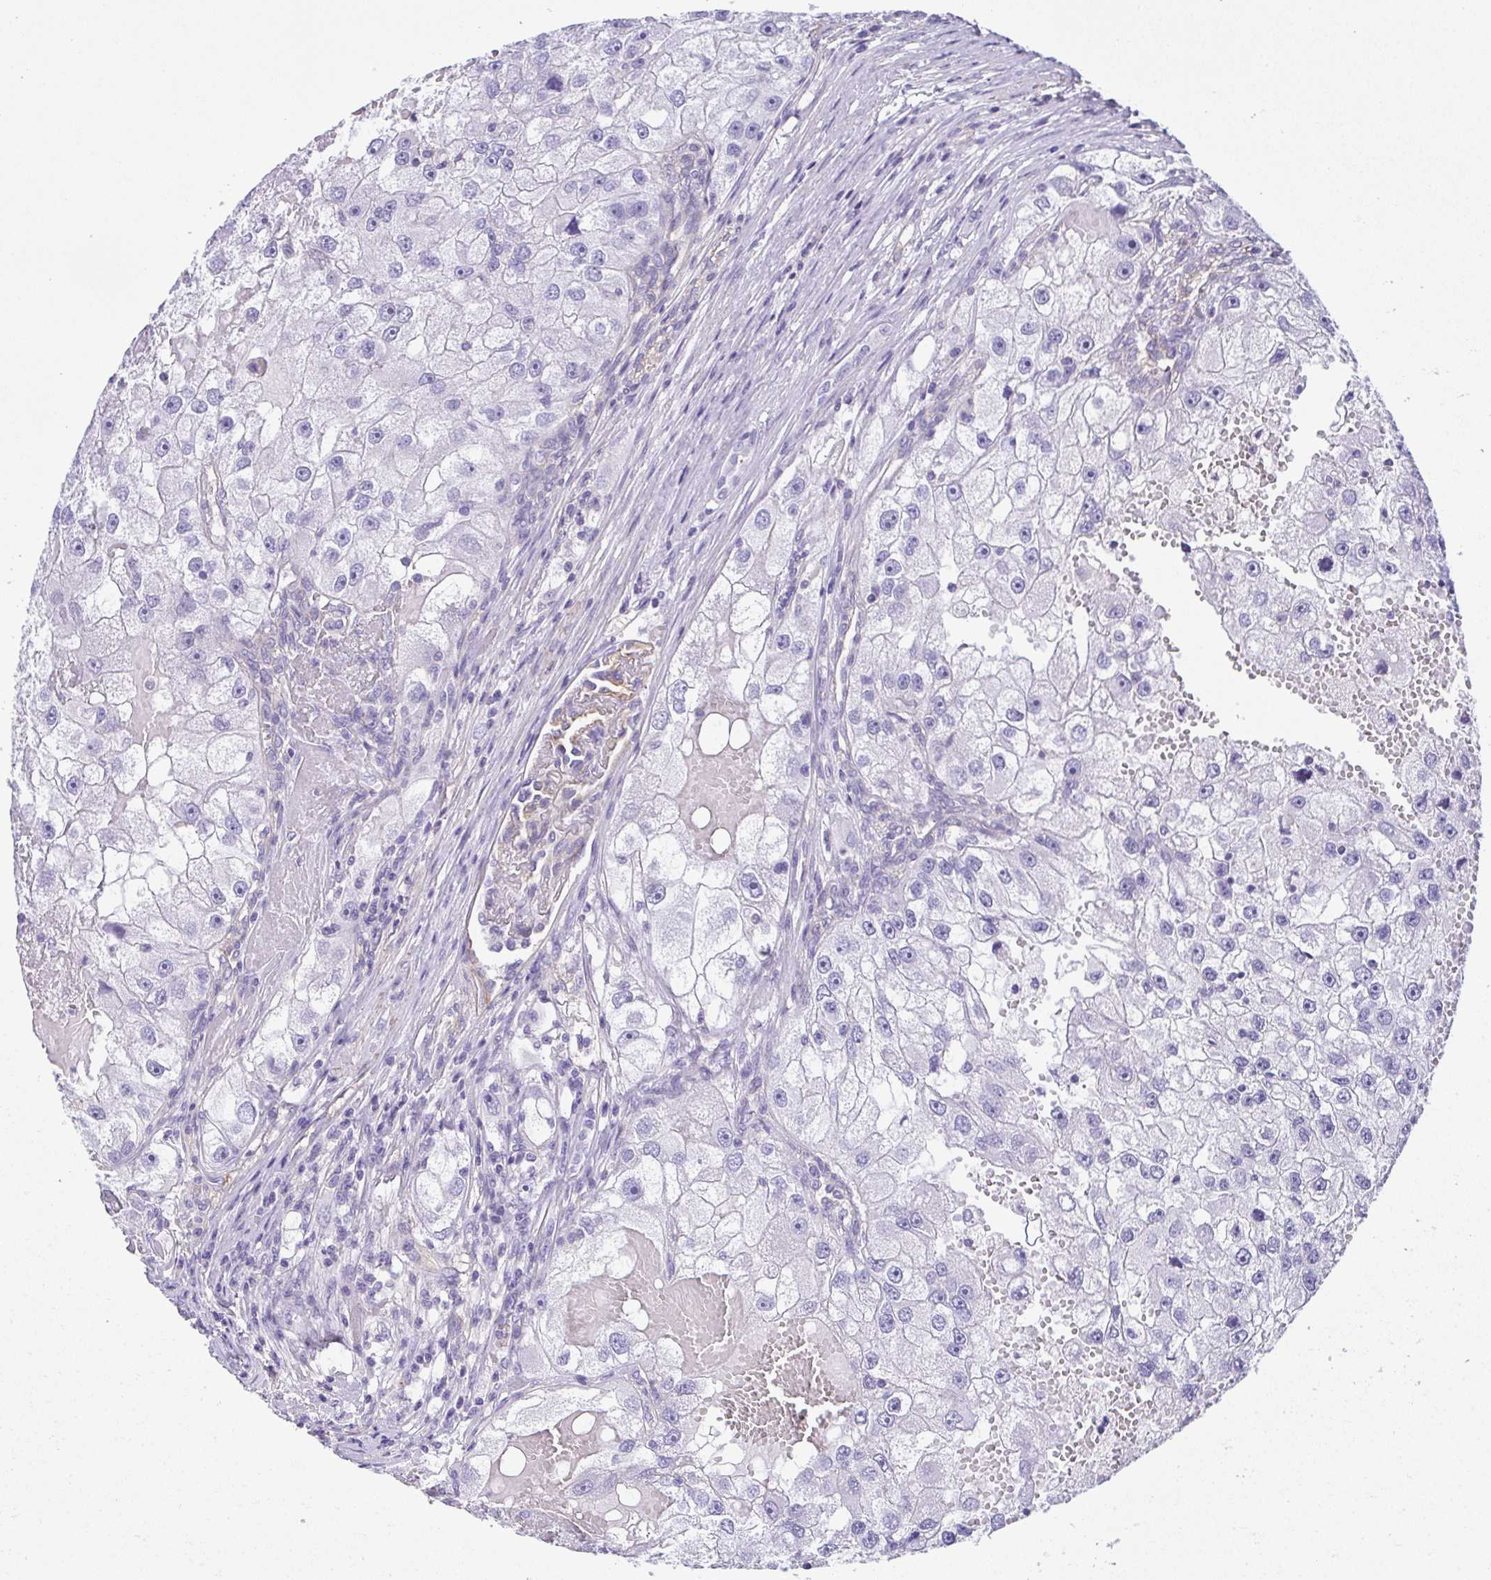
{"staining": {"intensity": "negative", "quantity": "none", "location": "none"}, "tissue": "renal cancer", "cell_type": "Tumor cells", "image_type": "cancer", "snomed": [{"axis": "morphology", "description": "Adenocarcinoma, NOS"}, {"axis": "topography", "description": "Kidney"}], "caption": "Immunohistochemistry (IHC) image of renal adenocarcinoma stained for a protein (brown), which exhibits no expression in tumor cells.", "gene": "MYL6", "patient": {"sex": "male", "age": 63}}